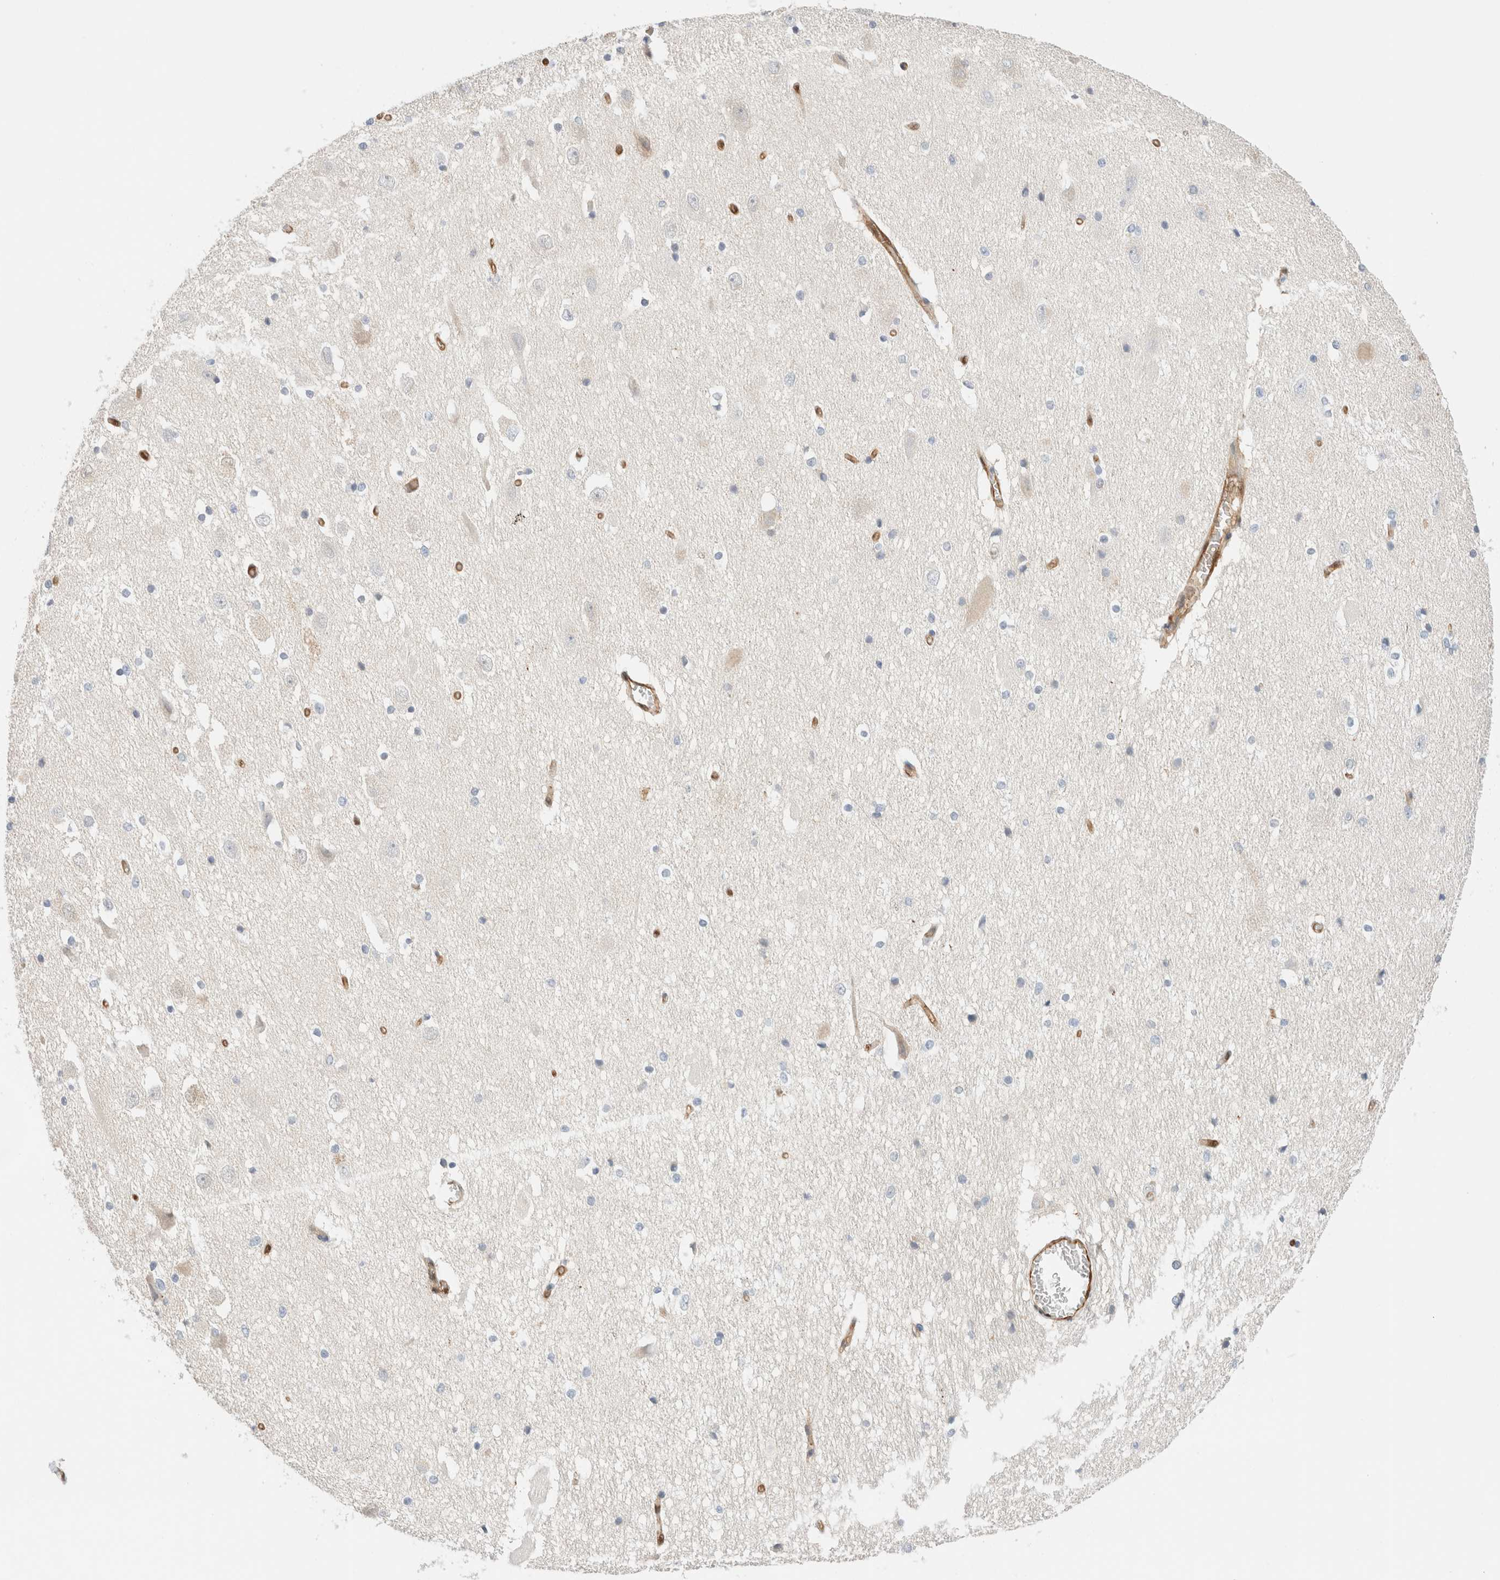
{"staining": {"intensity": "negative", "quantity": "none", "location": "none"}, "tissue": "hippocampus", "cell_type": "Glial cells", "image_type": "normal", "snomed": [{"axis": "morphology", "description": "Normal tissue, NOS"}, {"axis": "topography", "description": "Hippocampus"}], "caption": "Immunohistochemistry of benign human hippocampus displays no positivity in glial cells.", "gene": "LMCD1", "patient": {"sex": "female", "age": 19}}